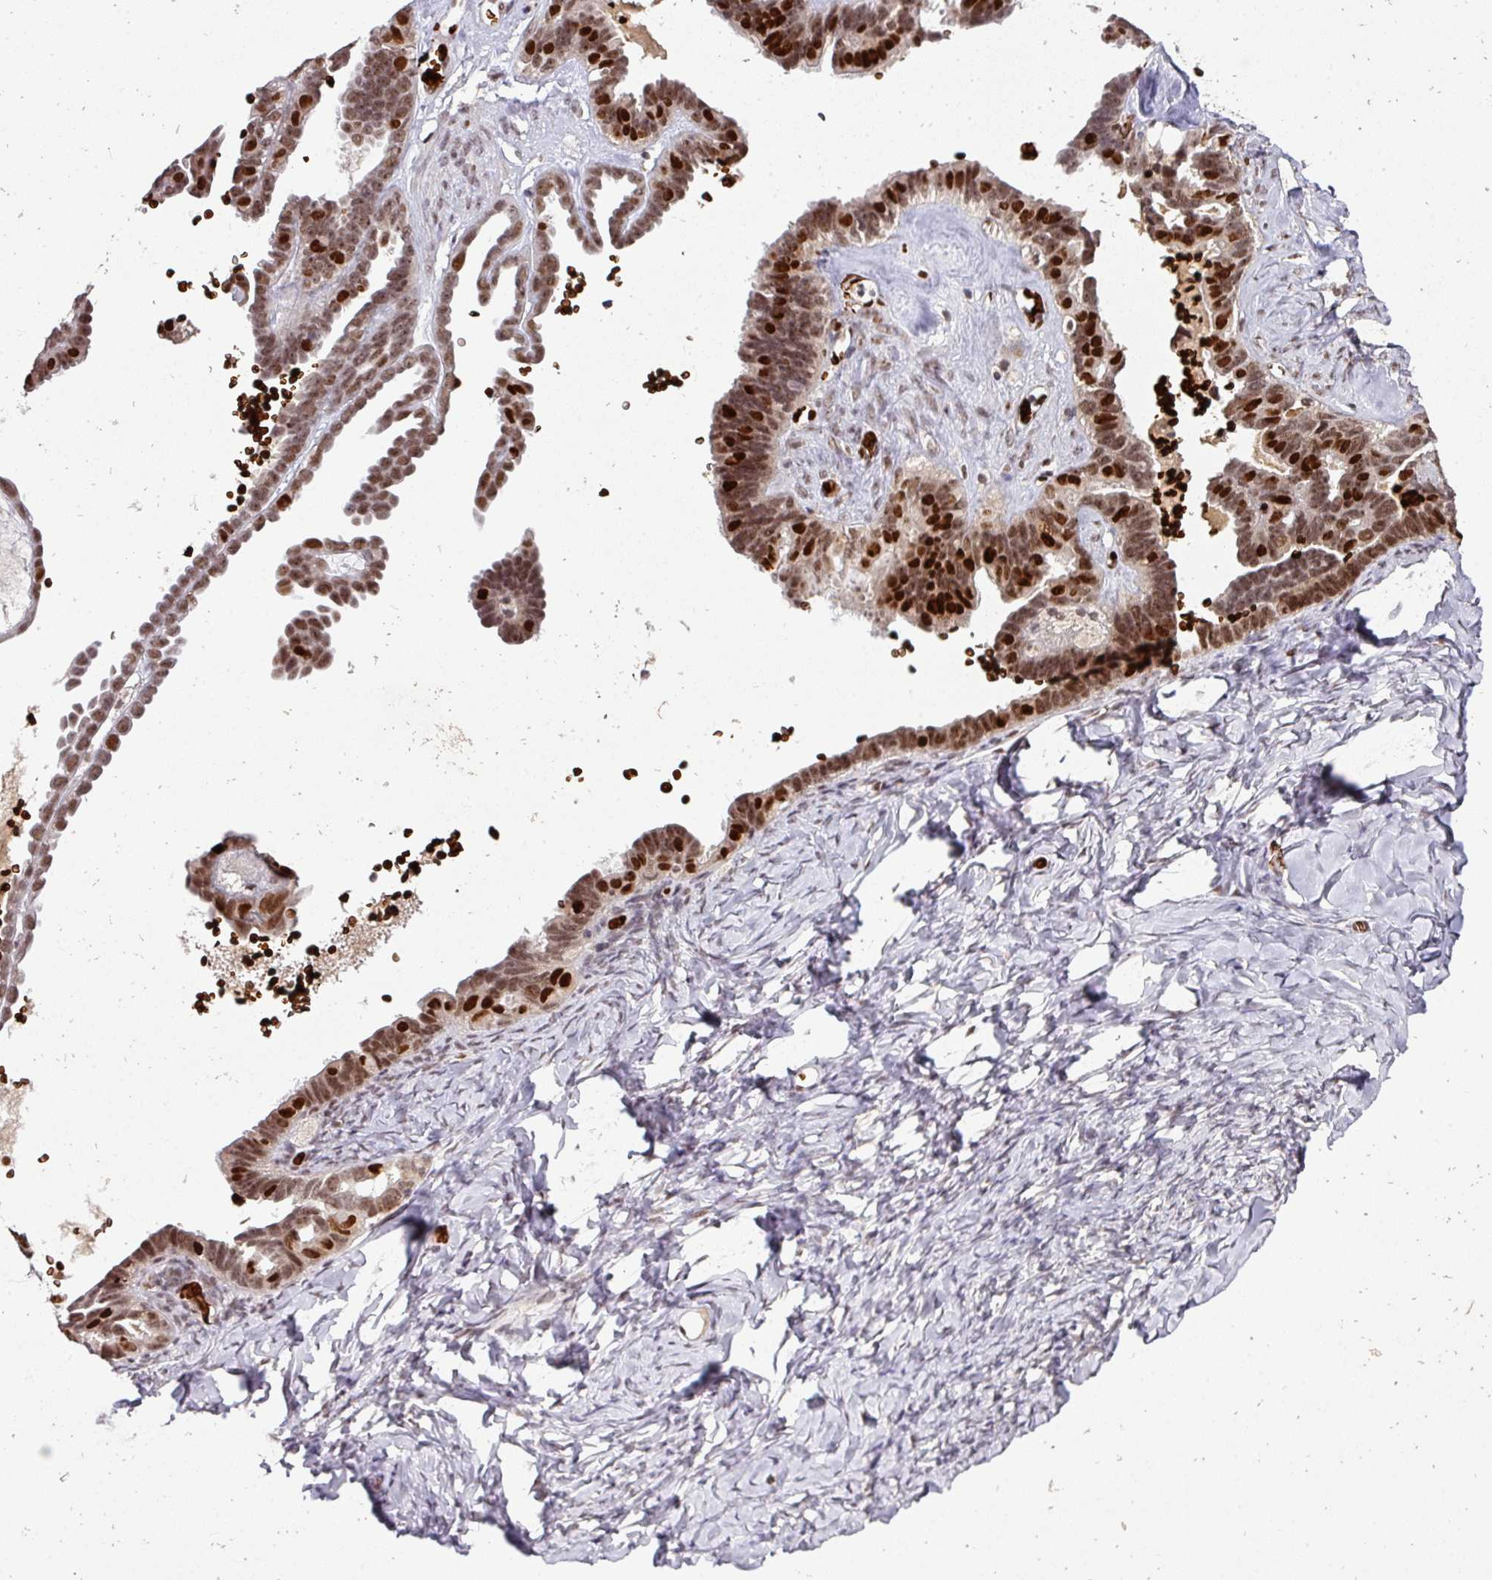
{"staining": {"intensity": "moderate", "quantity": ">75%", "location": "nuclear"}, "tissue": "ovarian cancer", "cell_type": "Tumor cells", "image_type": "cancer", "snomed": [{"axis": "morphology", "description": "Cystadenocarcinoma, serous, NOS"}, {"axis": "topography", "description": "Ovary"}], "caption": "A brown stain labels moderate nuclear staining of a protein in serous cystadenocarcinoma (ovarian) tumor cells.", "gene": "NEIL1", "patient": {"sex": "female", "age": 69}}